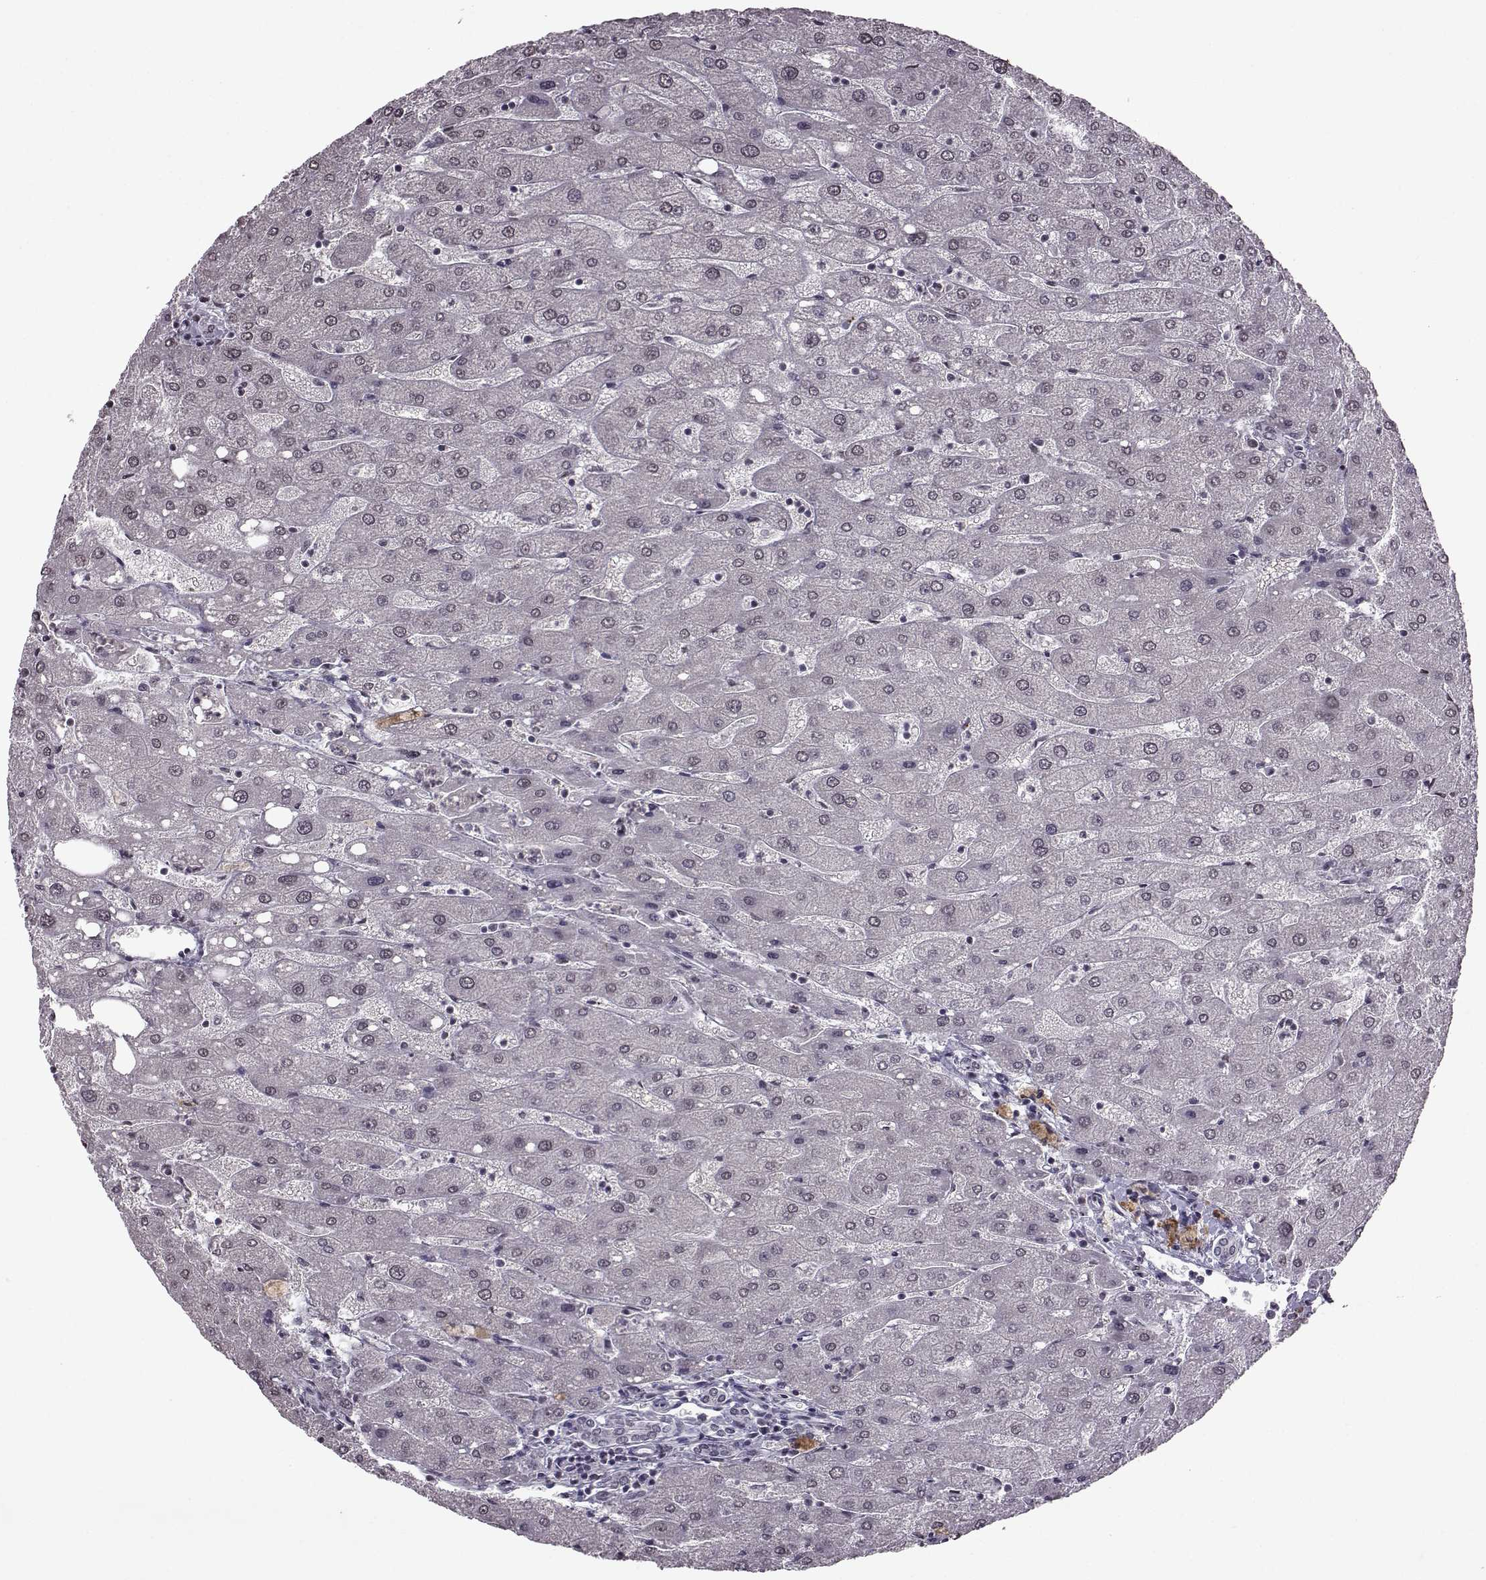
{"staining": {"intensity": "negative", "quantity": "none", "location": "none"}, "tissue": "liver", "cell_type": "Cholangiocytes", "image_type": "normal", "snomed": [{"axis": "morphology", "description": "Normal tissue, NOS"}, {"axis": "topography", "description": "Liver"}], "caption": "IHC photomicrograph of benign liver stained for a protein (brown), which exhibits no expression in cholangiocytes.", "gene": "SLC28A2", "patient": {"sex": "male", "age": 67}}